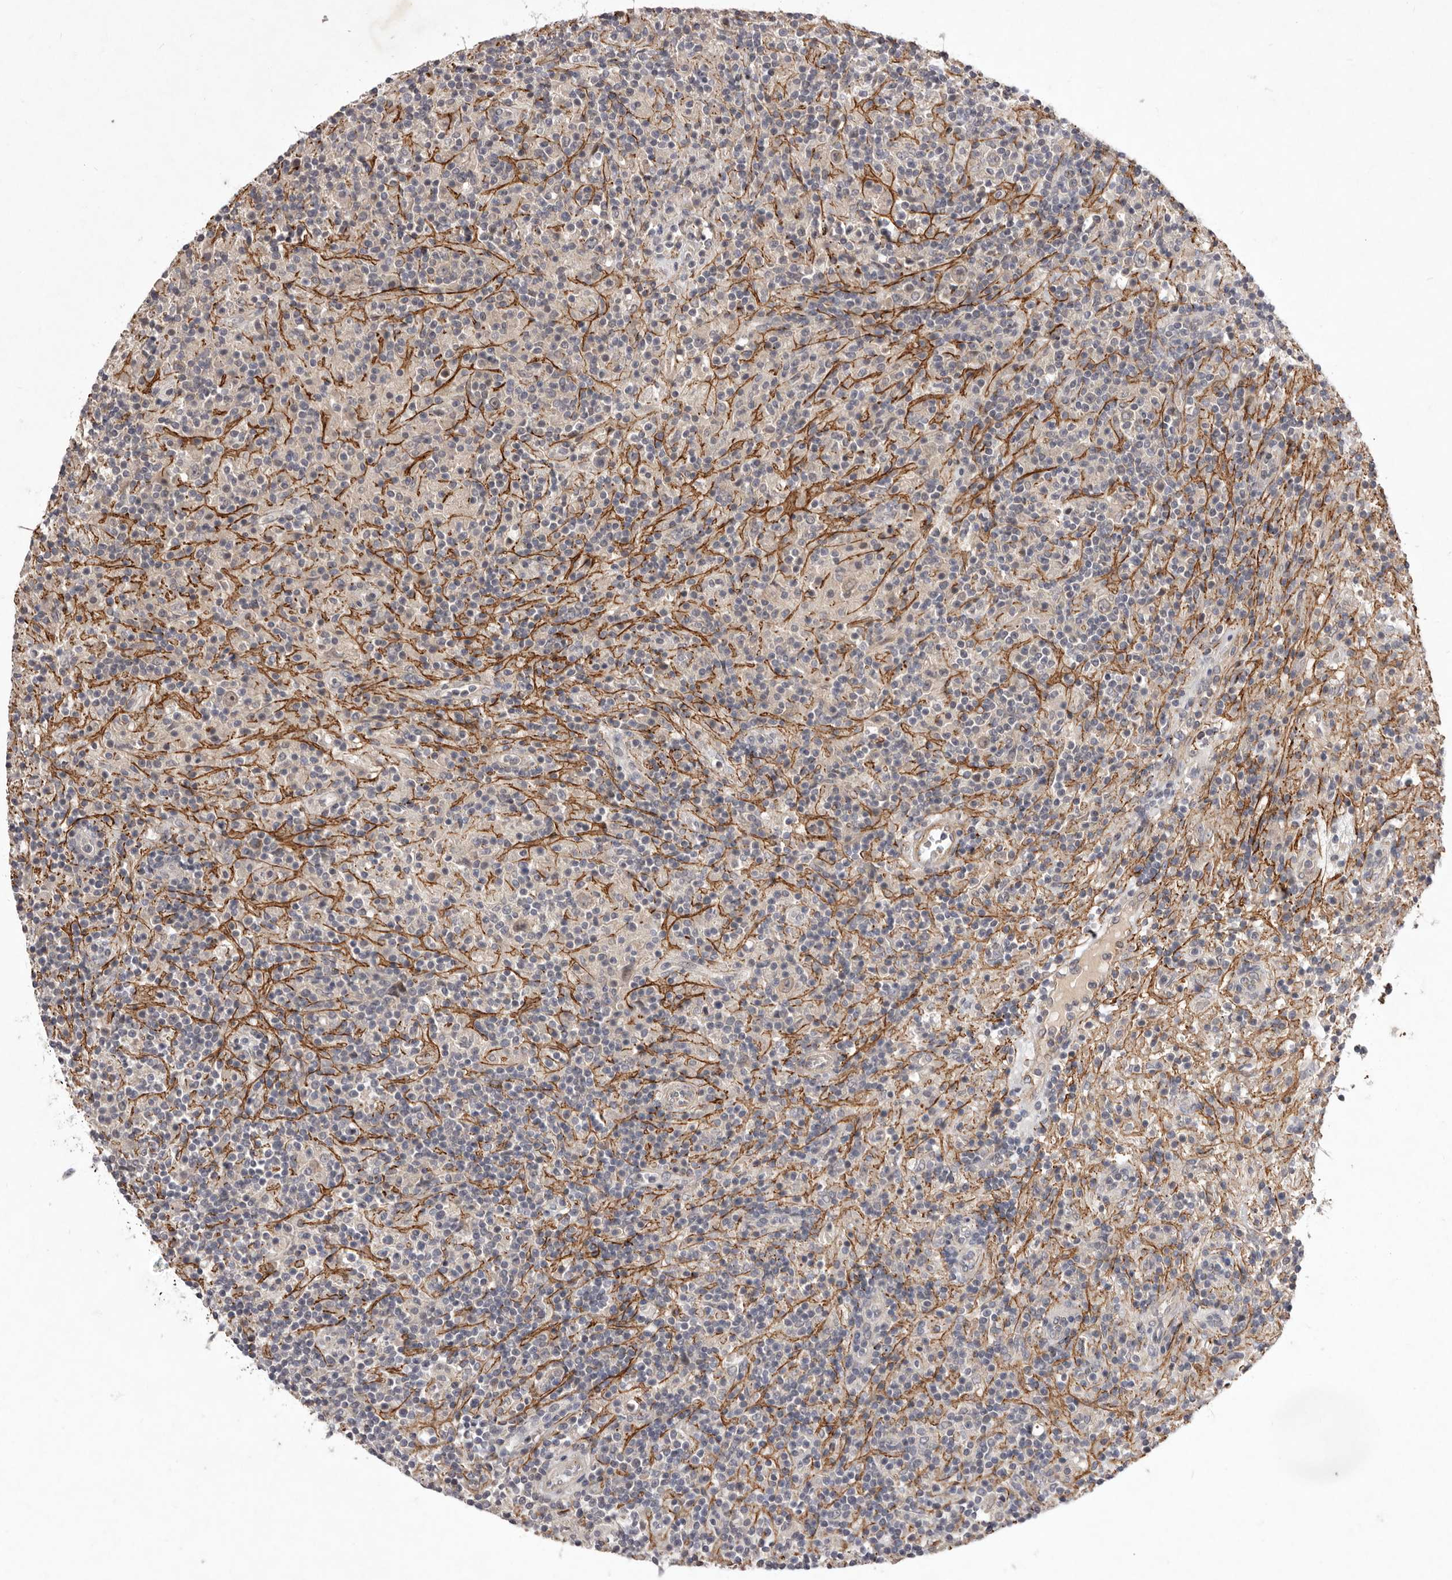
{"staining": {"intensity": "negative", "quantity": "none", "location": "none"}, "tissue": "lymphoma", "cell_type": "Tumor cells", "image_type": "cancer", "snomed": [{"axis": "morphology", "description": "Hodgkin's disease, NOS"}, {"axis": "topography", "description": "Lymph node"}], "caption": "An IHC micrograph of lymphoma is shown. There is no staining in tumor cells of lymphoma. (Brightfield microscopy of DAB immunohistochemistry at high magnification).", "gene": "HBS1L", "patient": {"sex": "male", "age": 70}}